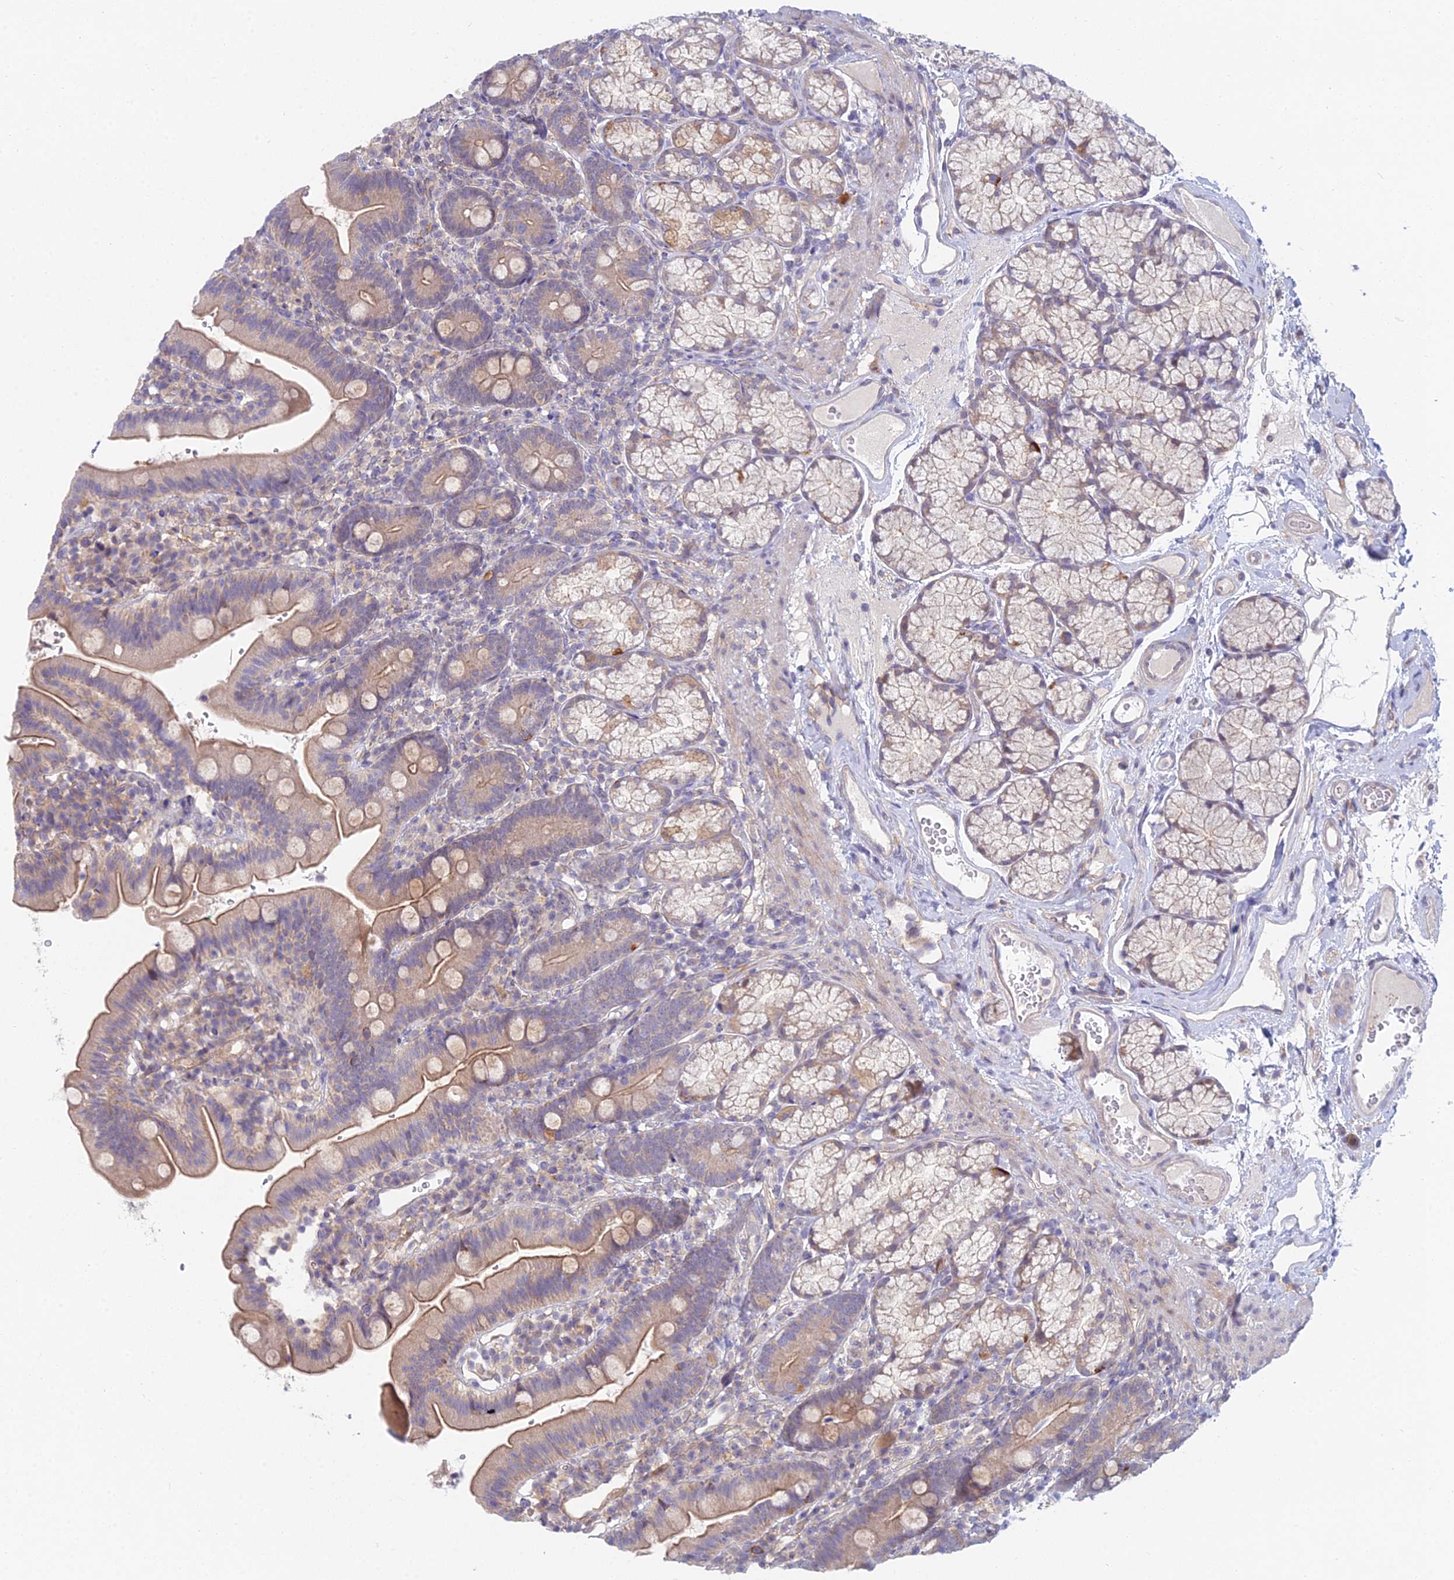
{"staining": {"intensity": "moderate", "quantity": "<25%", "location": "cytoplasmic/membranous"}, "tissue": "duodenum", "cell_type": "Glandular cells", "image_type": "normal", "snomed": [{"axis": "morphology", "description": "Normal tissue, NOS"}, {"axis": "topography", "description": "Duodenum"}], "caption": "An immunohistochemistry (IHC) image of normal tissue is shown. Protein staining in brown highlights moderate cytoplasmic/membranous positivity in duodenum within glandular cells.", "gene": "METTL26", "patient": {"sex": "female", "age": 67}}